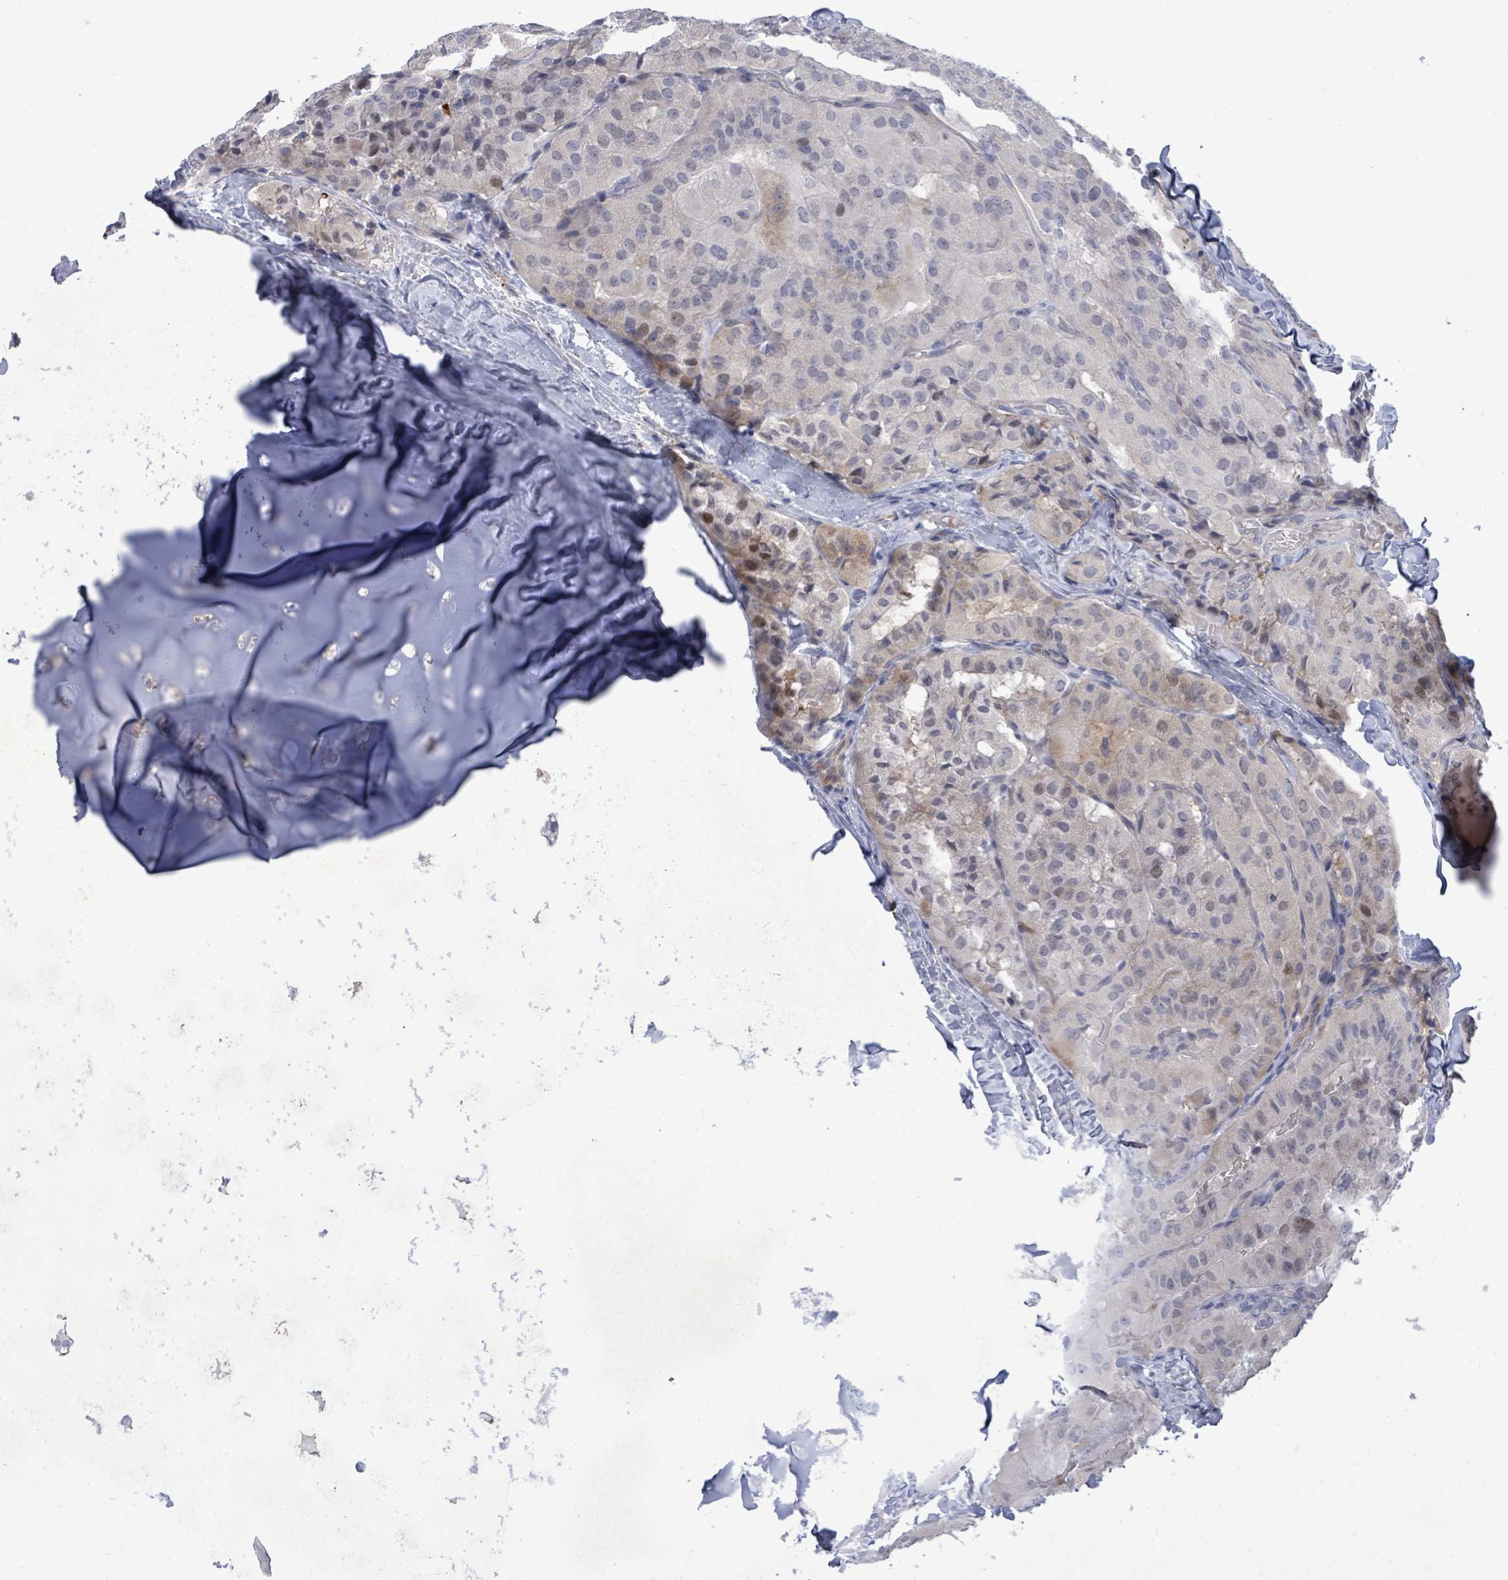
{"staining": {"intensity": "negative", "quantity": "none", "location": "none"}, "tissue": "thyroid cancer", "cell_type": "Tumor cells", "image_type": "cancer", "snomed": [{"axis": "morphology", "description": "Normal tissue, NOS"}, {"axis": "morphology", "description": "Papillary adenocarcinoma, NOS"}, {"axis": "topography", "description": "Thyroid gland"}], "caption": "This is an immunohistochemistry (IHC) photomicrograph of human thyroid cancer. There is no expression in tumor cells.", "gene": "CT45A5", "patient": {"sex": "female", "age": 59}}